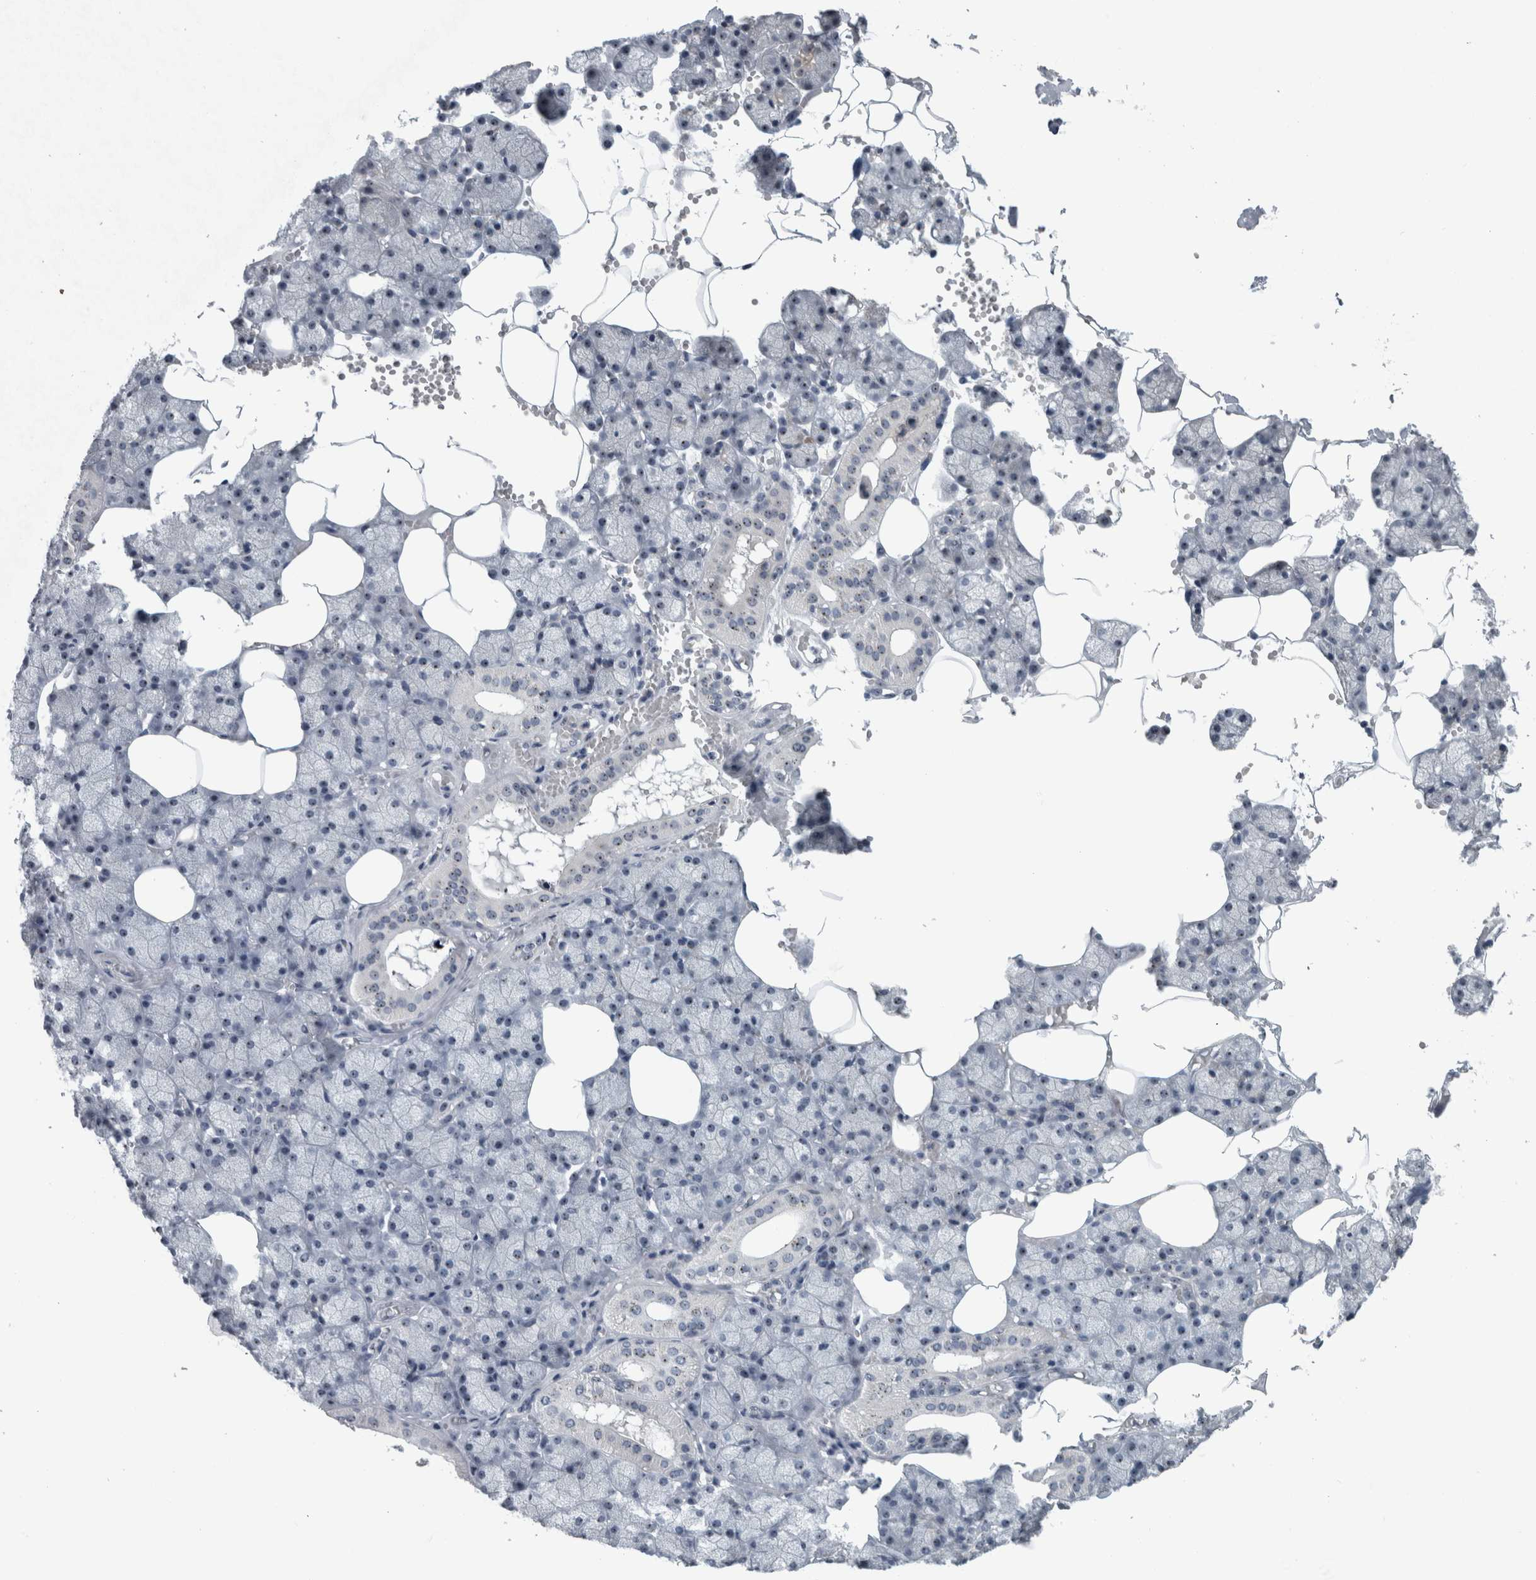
{"staining": {"intensity": "weak", "quantity": "25%-75%", "location": "nuclear"}, "tissue": "salivary gland", "cell_type": "Glandular cells", "image_type": "normal", "snomed": [{"axis": "morphology", "description": "Normal tissue, NOS"}, {"axis": "topography", "description": "Salivary gland"}], "caption": "Immunohistochemistry (DAB (3,3'-diaminobenzidine)) staining of normal human salivary gland shows weak nuclear protein expression in about 25%-75% of glandular cells.", "gene": "UTP6", "patient": {"sex": "male", "age": 62}}